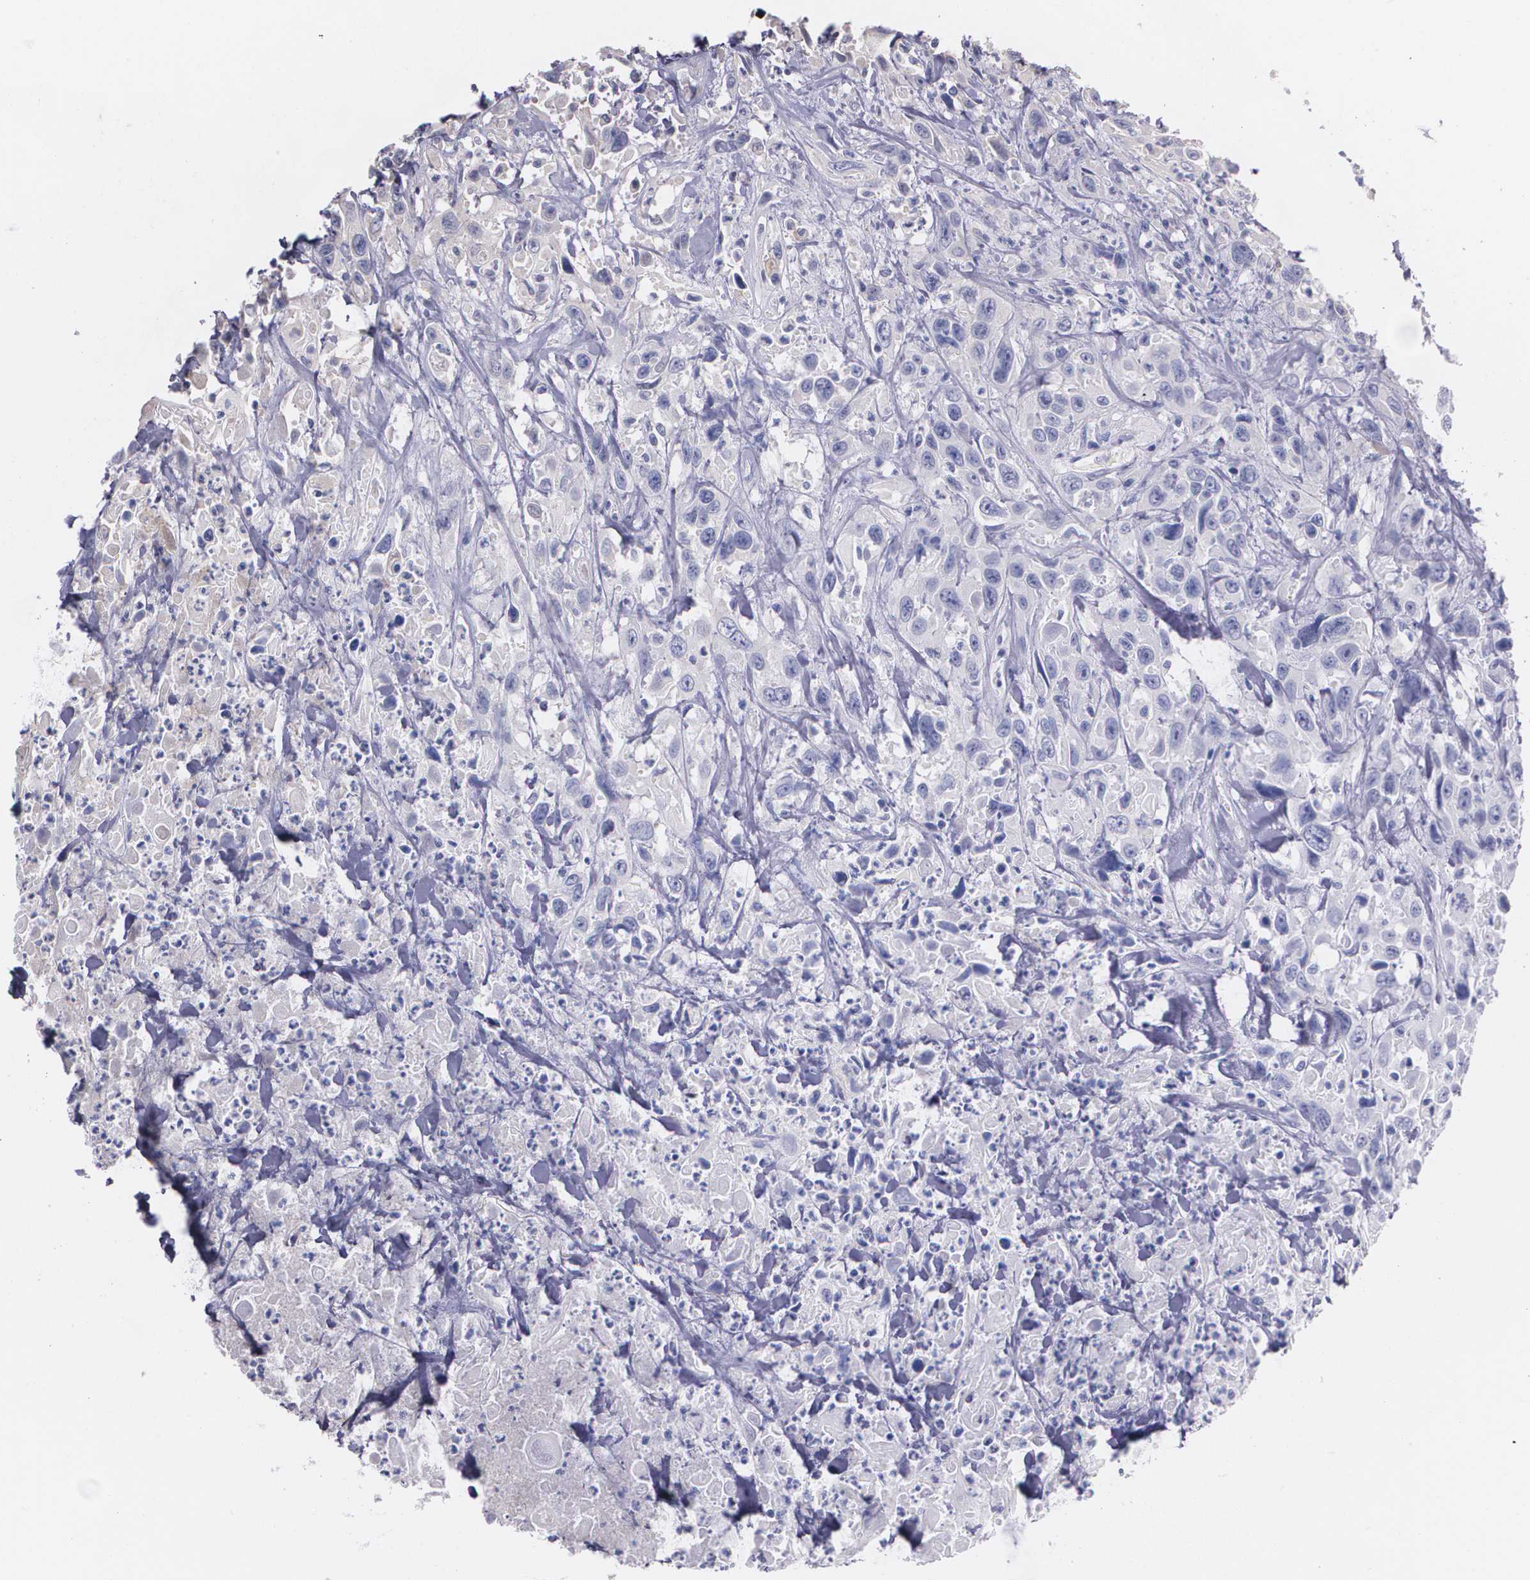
{"staining": {"intensity": "weak", "quantity": "<25%", "location": "cytoplasmic/membranous"}, "tissue": "urothelial cancer", "cell_type": "Tumor cells", "image_type": "cancer", "snomed": [{"axis": "morphology", "description": "Urothelial carcinoma, High grade"}, {"axis": "topography", "description": "Urinary bladder"}], "caption": "The photomicrograph shows no significant staining in tumor cells of urothelial cancer.", "gene": "AMBP", "patient": {"sex": "female", "age": 84}}